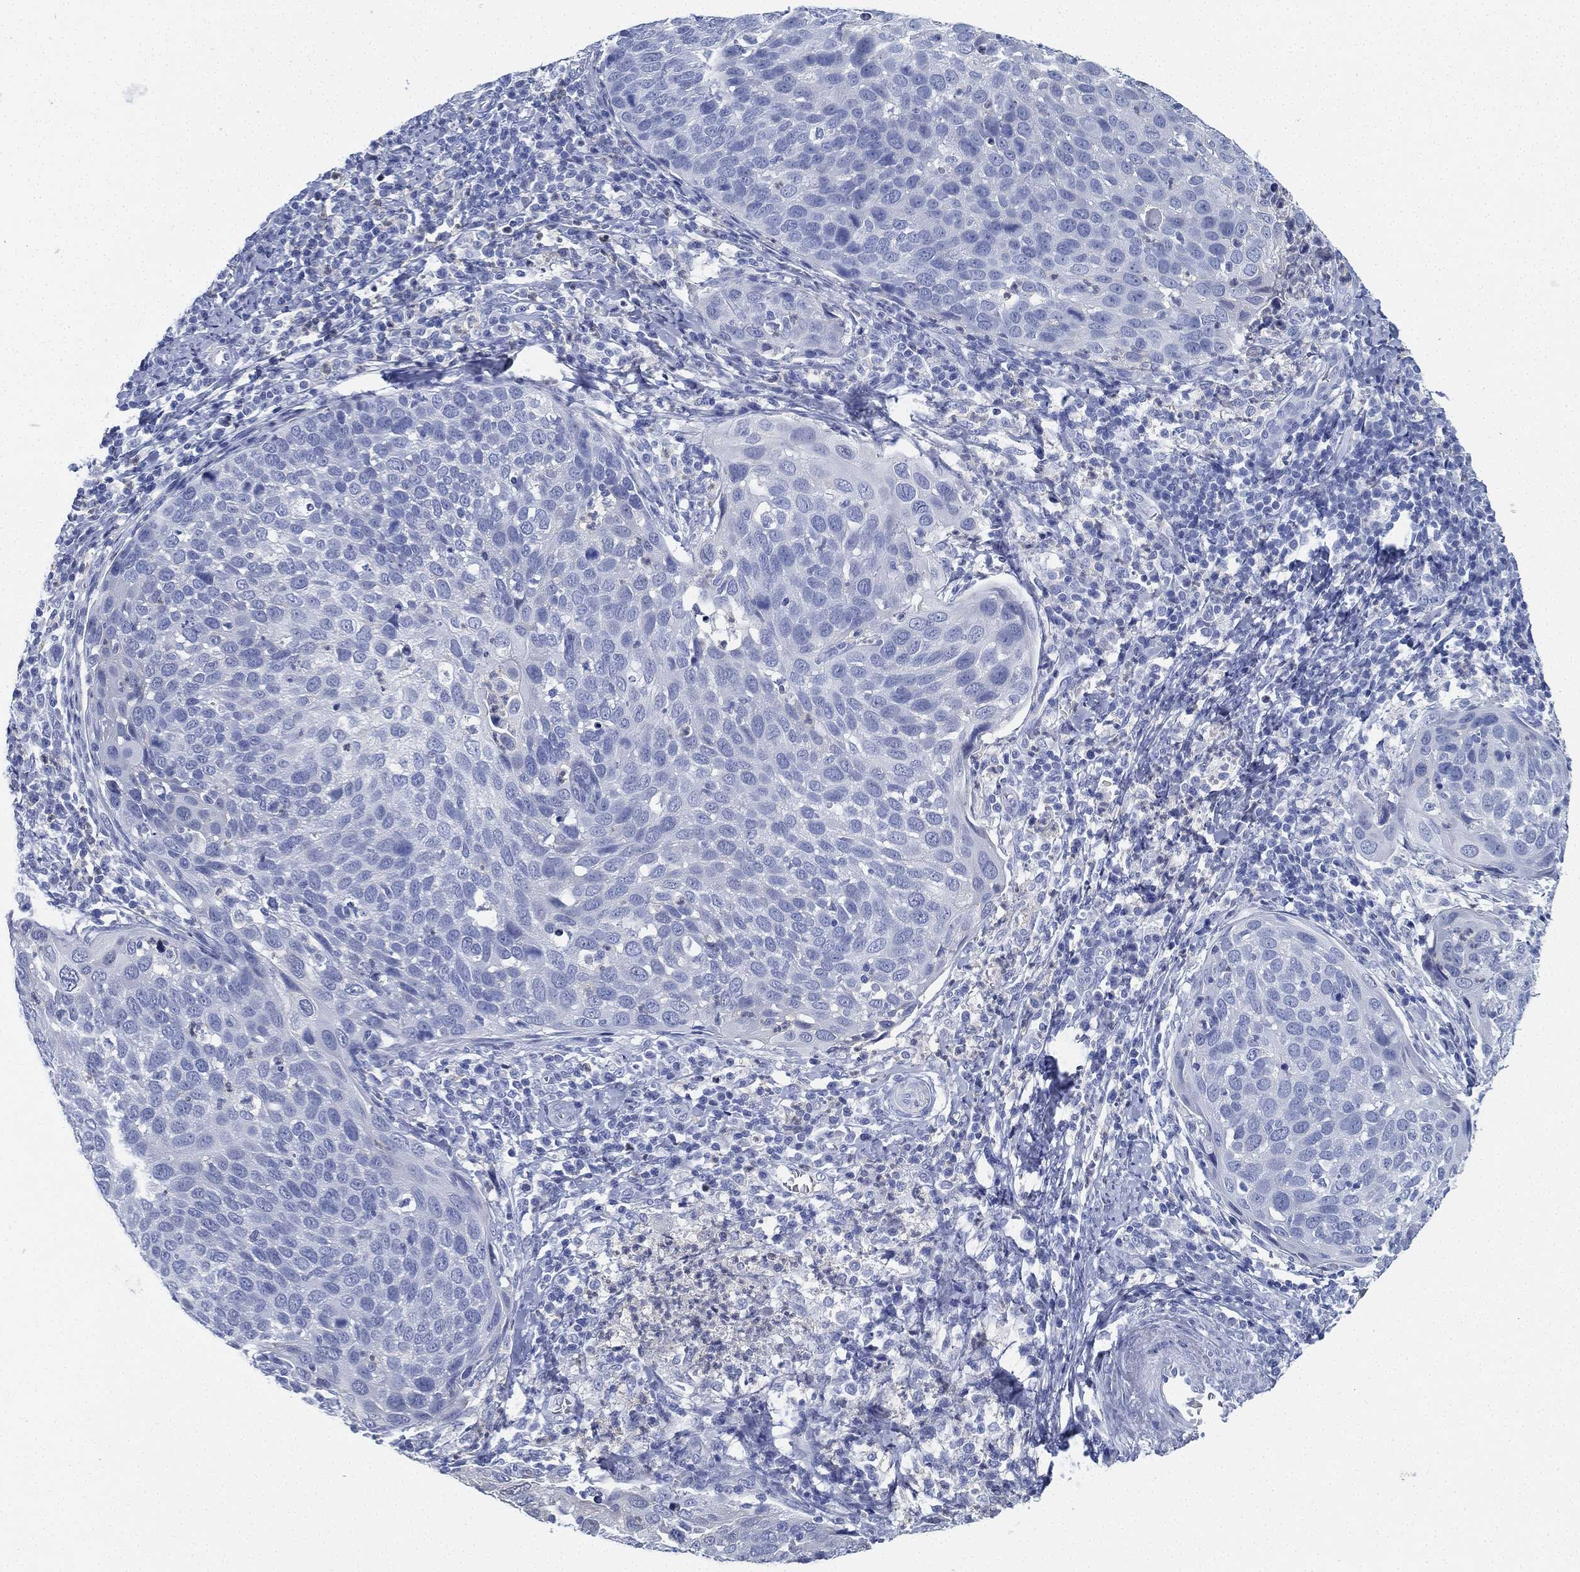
{"staining": {"intensity": "negative", "quantity": "none", "location": "none"}, "tissue": "cervical cancer", "cell_type": "Tumor cells", "image_type": "cancer", "snomed": [{"axis": "morphology", "description": "Squamous cell carcinoma, NOS"}, {"axis": "topography", "description": "Cervix"}], "caption": "IHC image of squamous cell carcinoma (cervical) stained for a protein (brown), which reveals no expression in tumor cells.", "gene": "DEFB121", "patient": {"sex": "female", "age": 54}}